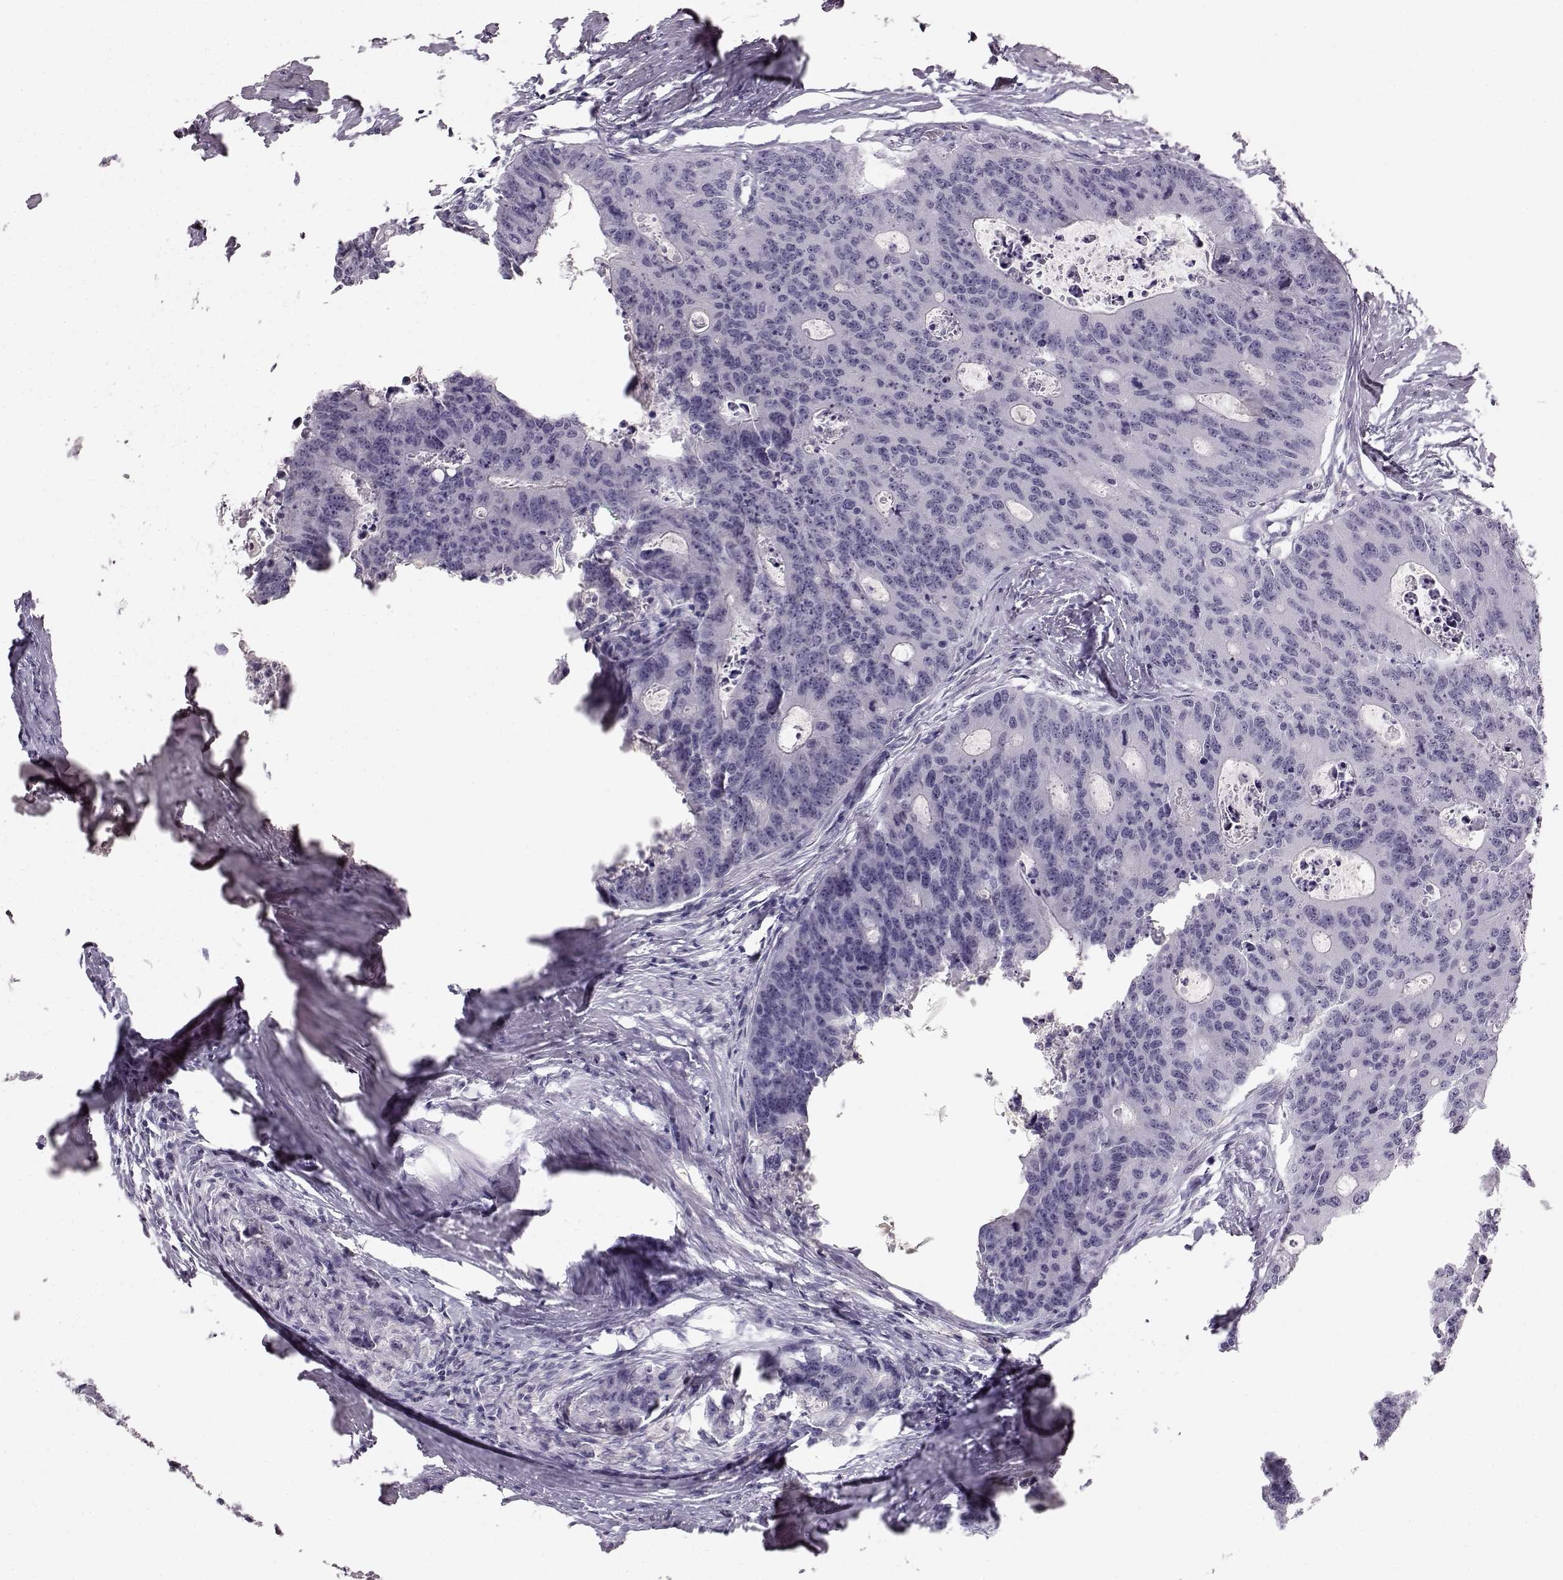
{"staining": {"intensity": "negative", "quantity": "none", "location": "none"}, "tissue": "colorectal cancer", "cell_type": "Tumor cells", "image_type": "cancer", "snomed": [{"axis": "morphology", "description": "Adenocarcinoma, NOS"}, {"axis": "topography", "description": "Colon"}], "caption": "Immunohistochemical staining of human colorectal adenocarcinoma displays no significant expression in tumor cells.", "gene": "BFSP2", "patient": {"sex": "male", "age": 67}}